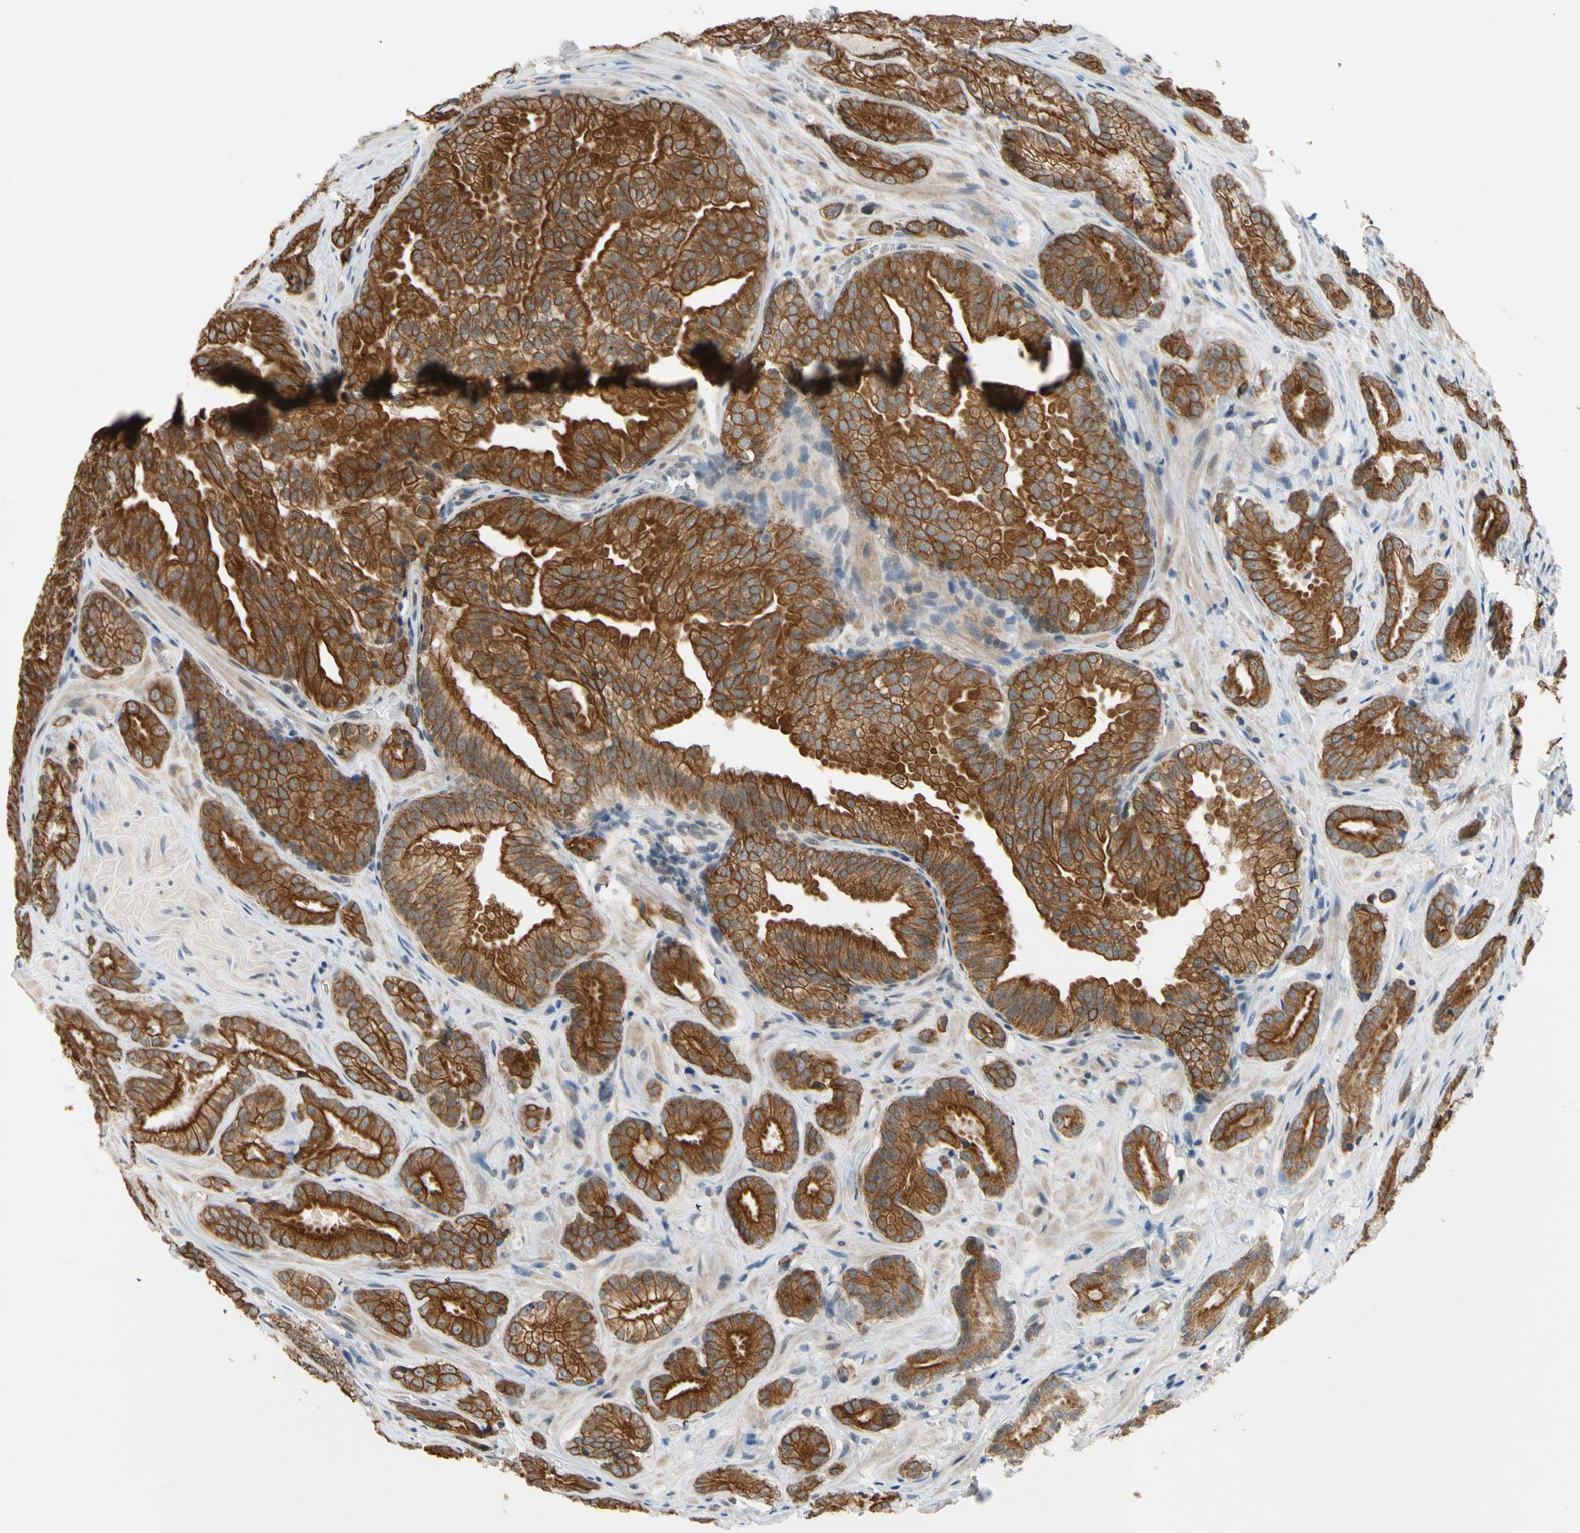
{"staining": {"intensity": "strong", "quantity": ">75%", "location": "cytoplasmic/membranous"}, "tissue": "prostate cancer", "cell_type": "Tumor cells", "image_type": "cancer", "snomed": [{"axis": "morphology", "description": "Adenocarcinoma, High grade"}, {"axis": "topography", "description": "Prostate"}], "caption": "High-power microscopy captured an immunohistochemistry (IHC) image of prostate cancer (adenocarcinoma (high-grade)), revealing strong cytoplasmic/membranous expression in about >75% of tumor cells.", "gene": "TAF12", "patient": {"sex": "male", "age": 64}}